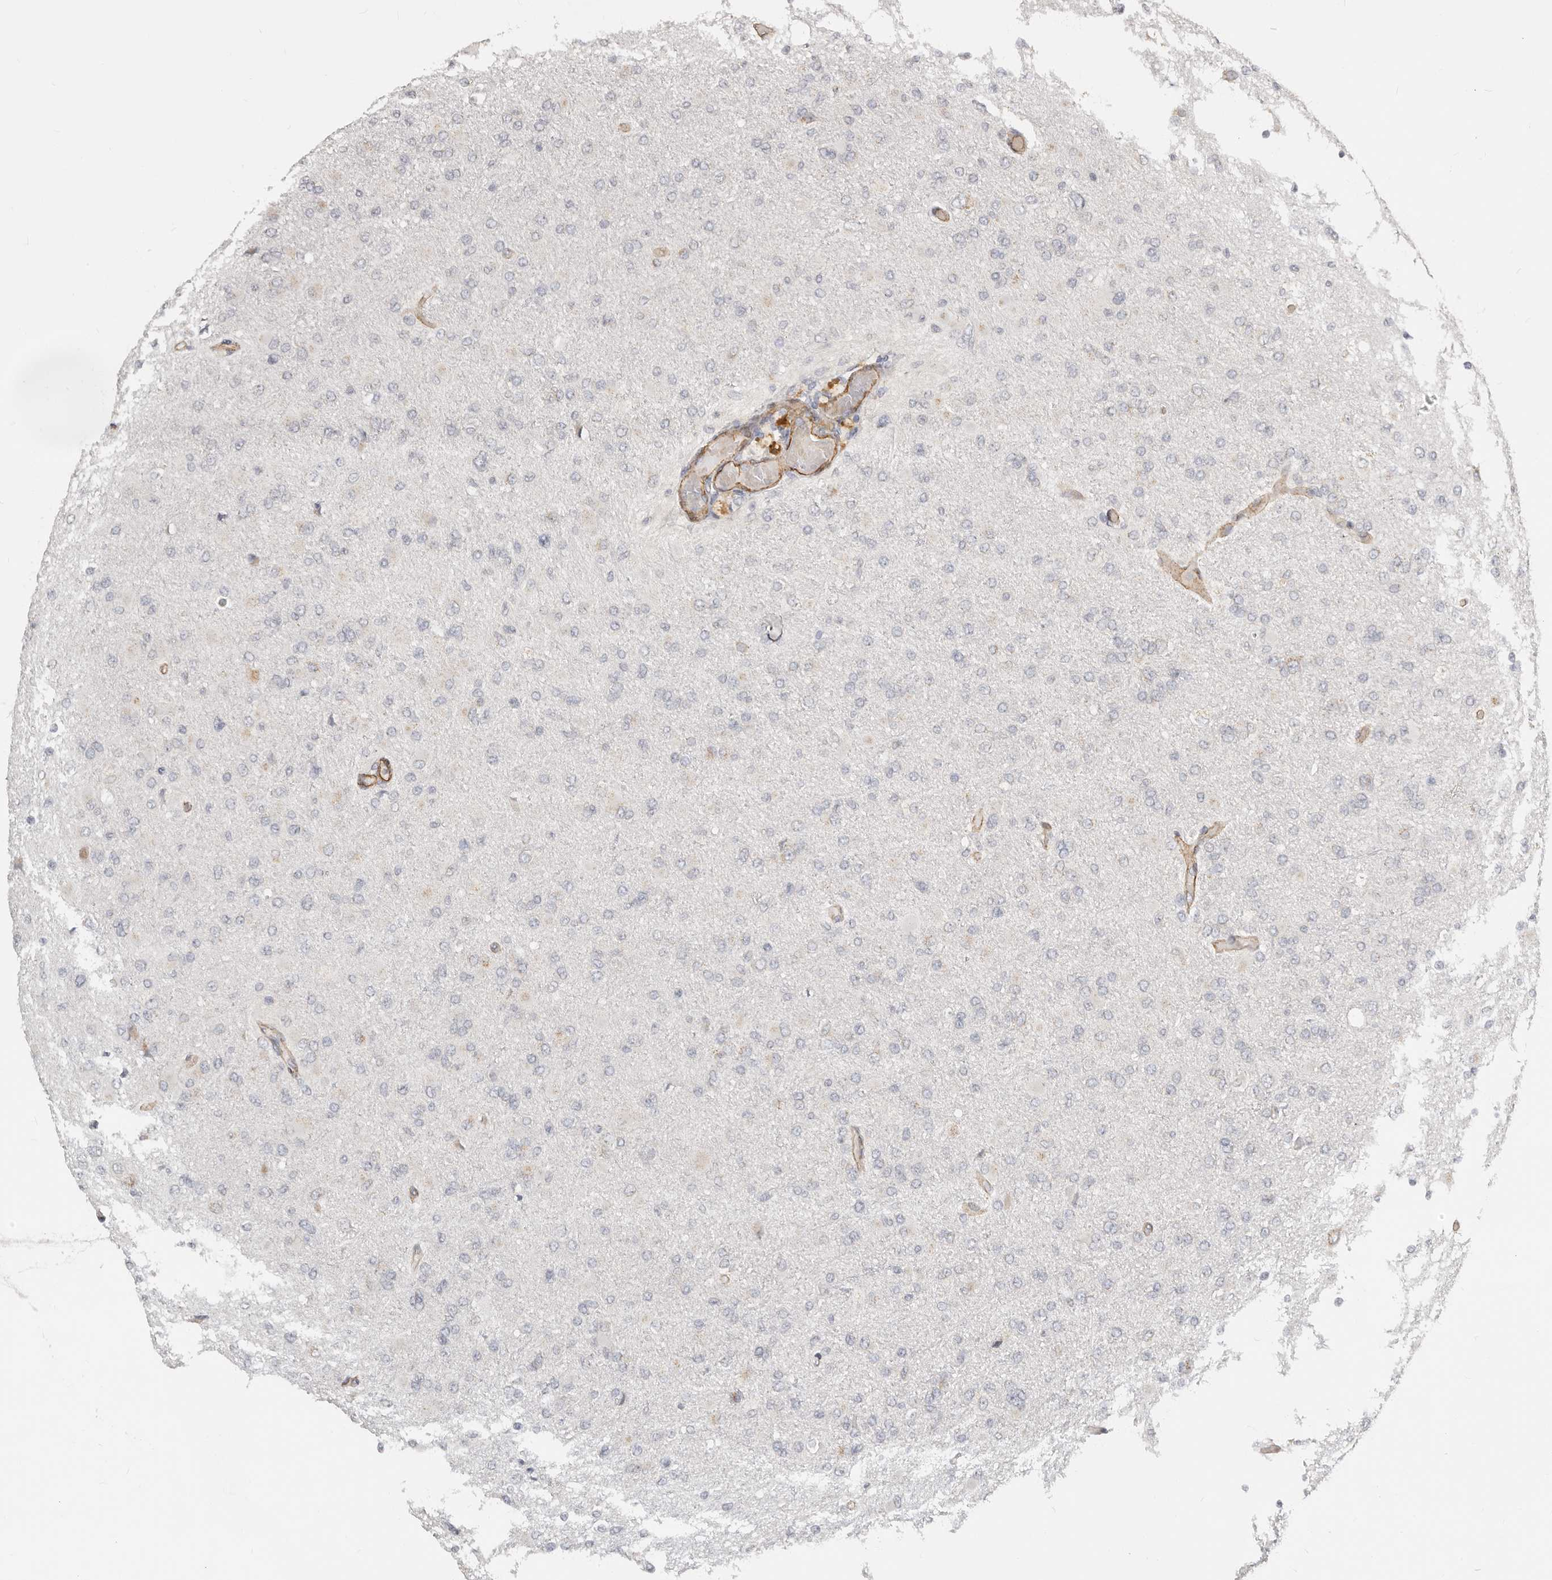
{"staining": {"intensity": "weak", "quantity": "<25%", "location": "cytoplasmic/membranous"}, "tissue": "glioma", "cell_type": "Tumor cells", "image_type": "cancer", "snomed": [{"axis": "morphology", "description": "Glioma, malignant, High grade"}, {"axis": "topography", "description": "Cerebral cortex"}], "caption": "Tumor cells are negative for protein expression in human glioma.", "gene": "RABAC1", "patient": {"sex": "female", "age": 36}}